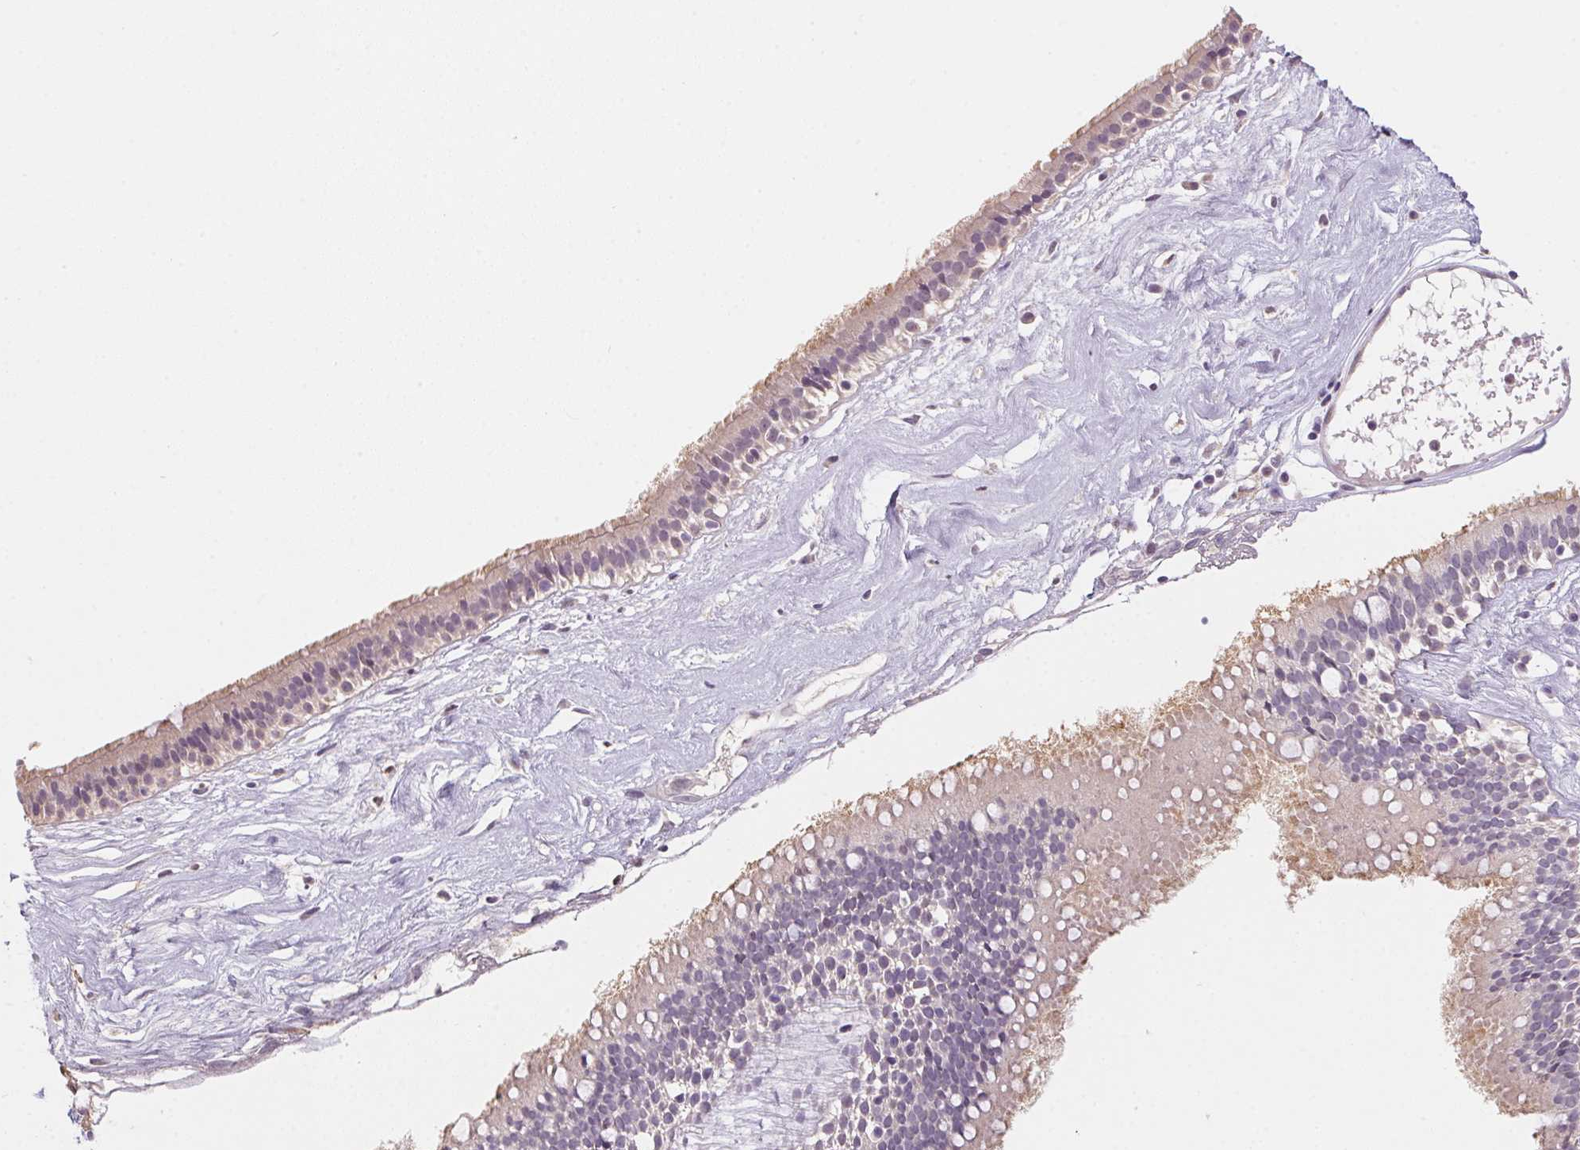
{"staining": {"intensity": "weak", "quantity": ">75%", "location": "cytoplasmic/membranous"}, "tissue": "nasopharynx", "cell_type": "Respiratory epithelial cells", "image_type": "normal", "snomed": [{"axis": "morphology", "description": "Normal tissue, NOS"}, {"axis": "topography", "description": "Nasopharynx"}], "caption": "Immunohistochemical staining of benign nasopharynx displays weak cytoplasmic/membranous protein expression in about >75% of respiratory epithelial cells.", "gene": "ALDH8A1", "patient": {"sex": "male", "age": 24}}